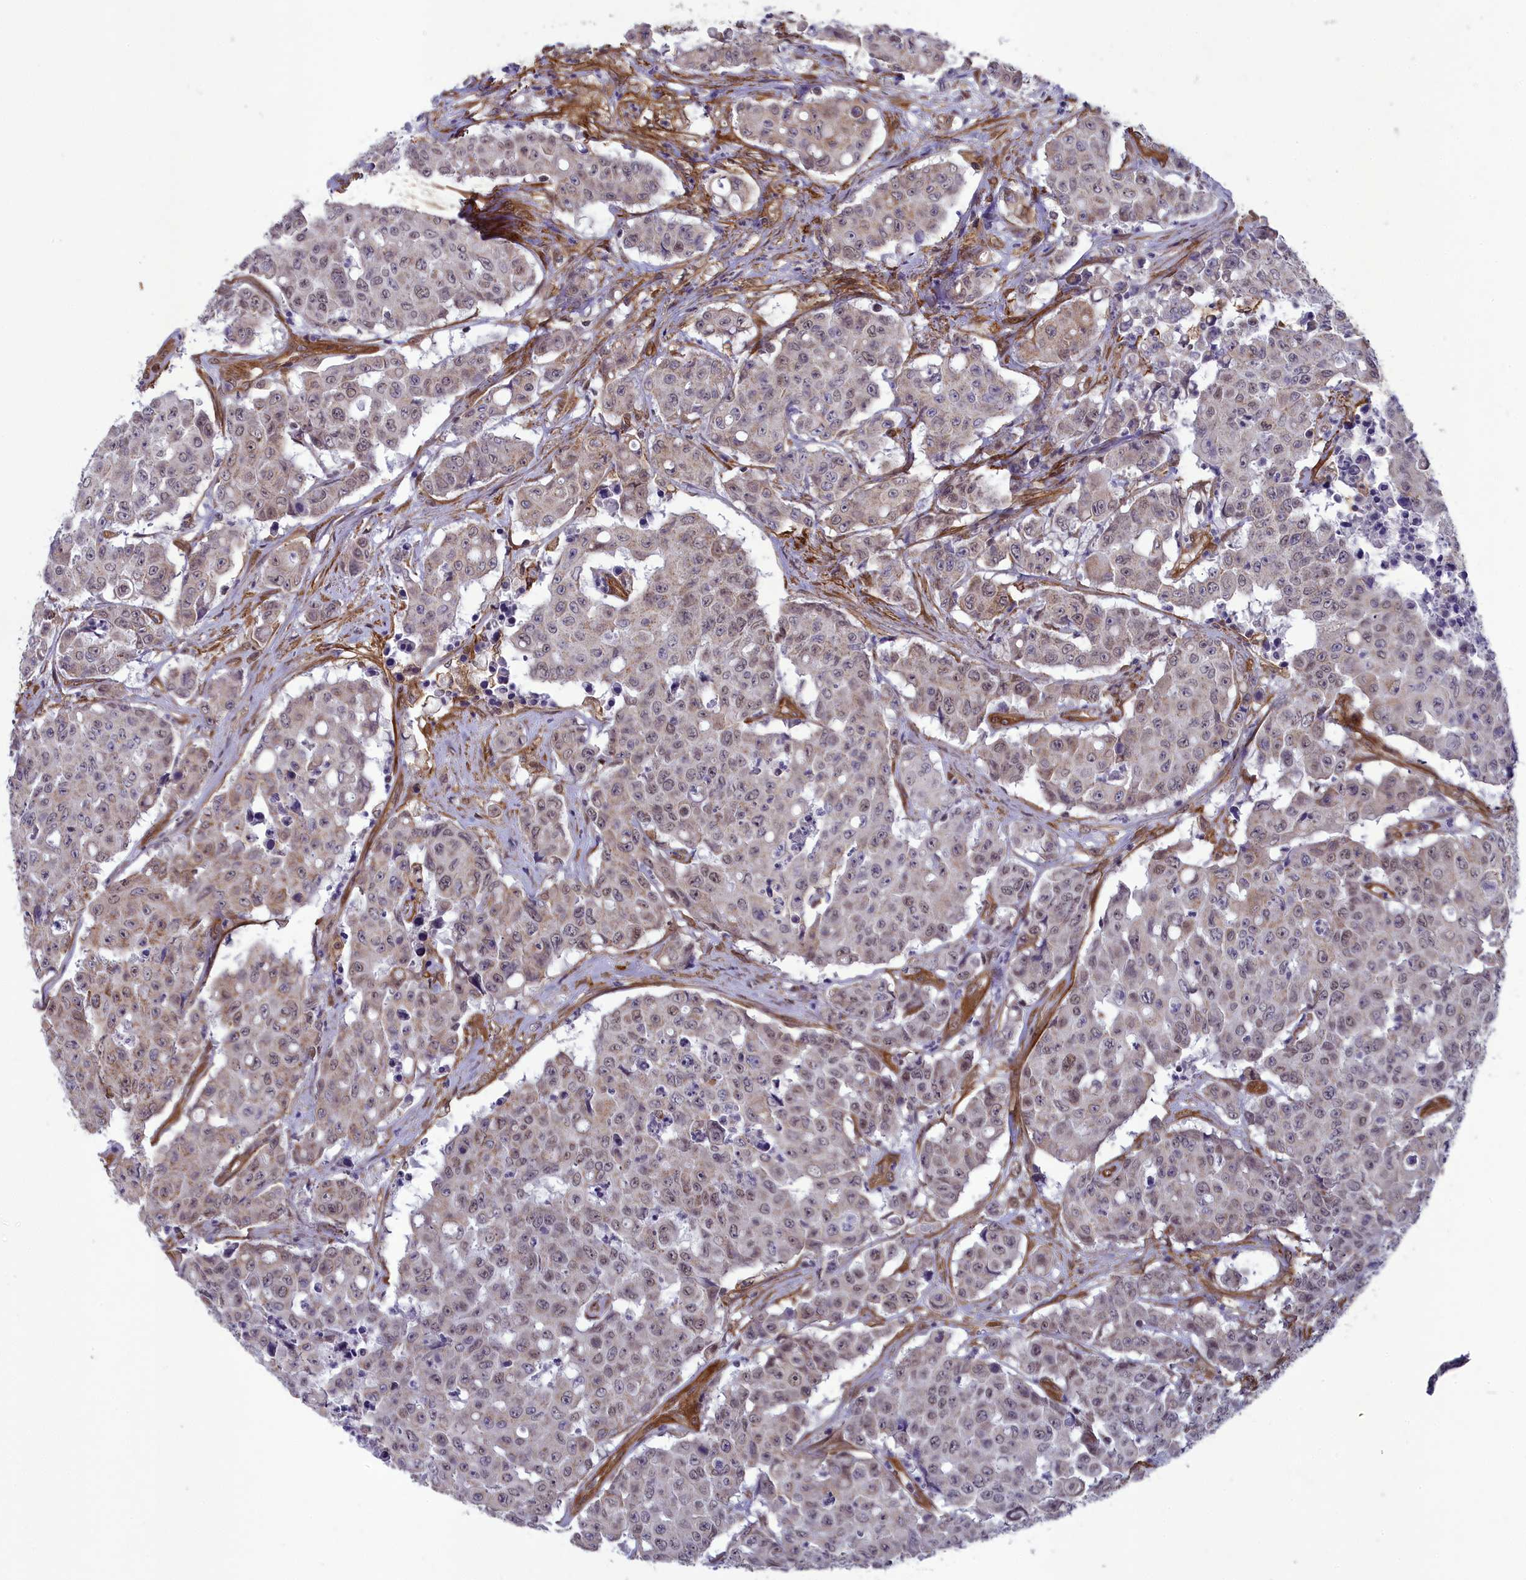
{"staining": {"intensity": "weak", "quantity": "25%-75%", "location": "cytoplasmic/membranous,nuclear"}, "tissue": "colorectal cancer", "cell_type": "Tumor cells", "image_type": "cancer", "snomed": [{"axis": "morphology", "description": "Adenocarcinoma, NOS"}, {"axis": "topography", "description": "Colon"}], "caption": "The micrograph shows staining of colorectal adenocarcinoma, revealing weak cytoplasmic/membranous and nuclear protein expression (brown color) within tumor cells. Using DAB (3,3'-diaminobenzidine) (brown) and hematoxylin (blue) stains, captured at high magnification using brightfield microscopy.", "gene": "TNS1", "patient": {"sex": "male", "age": 51}}